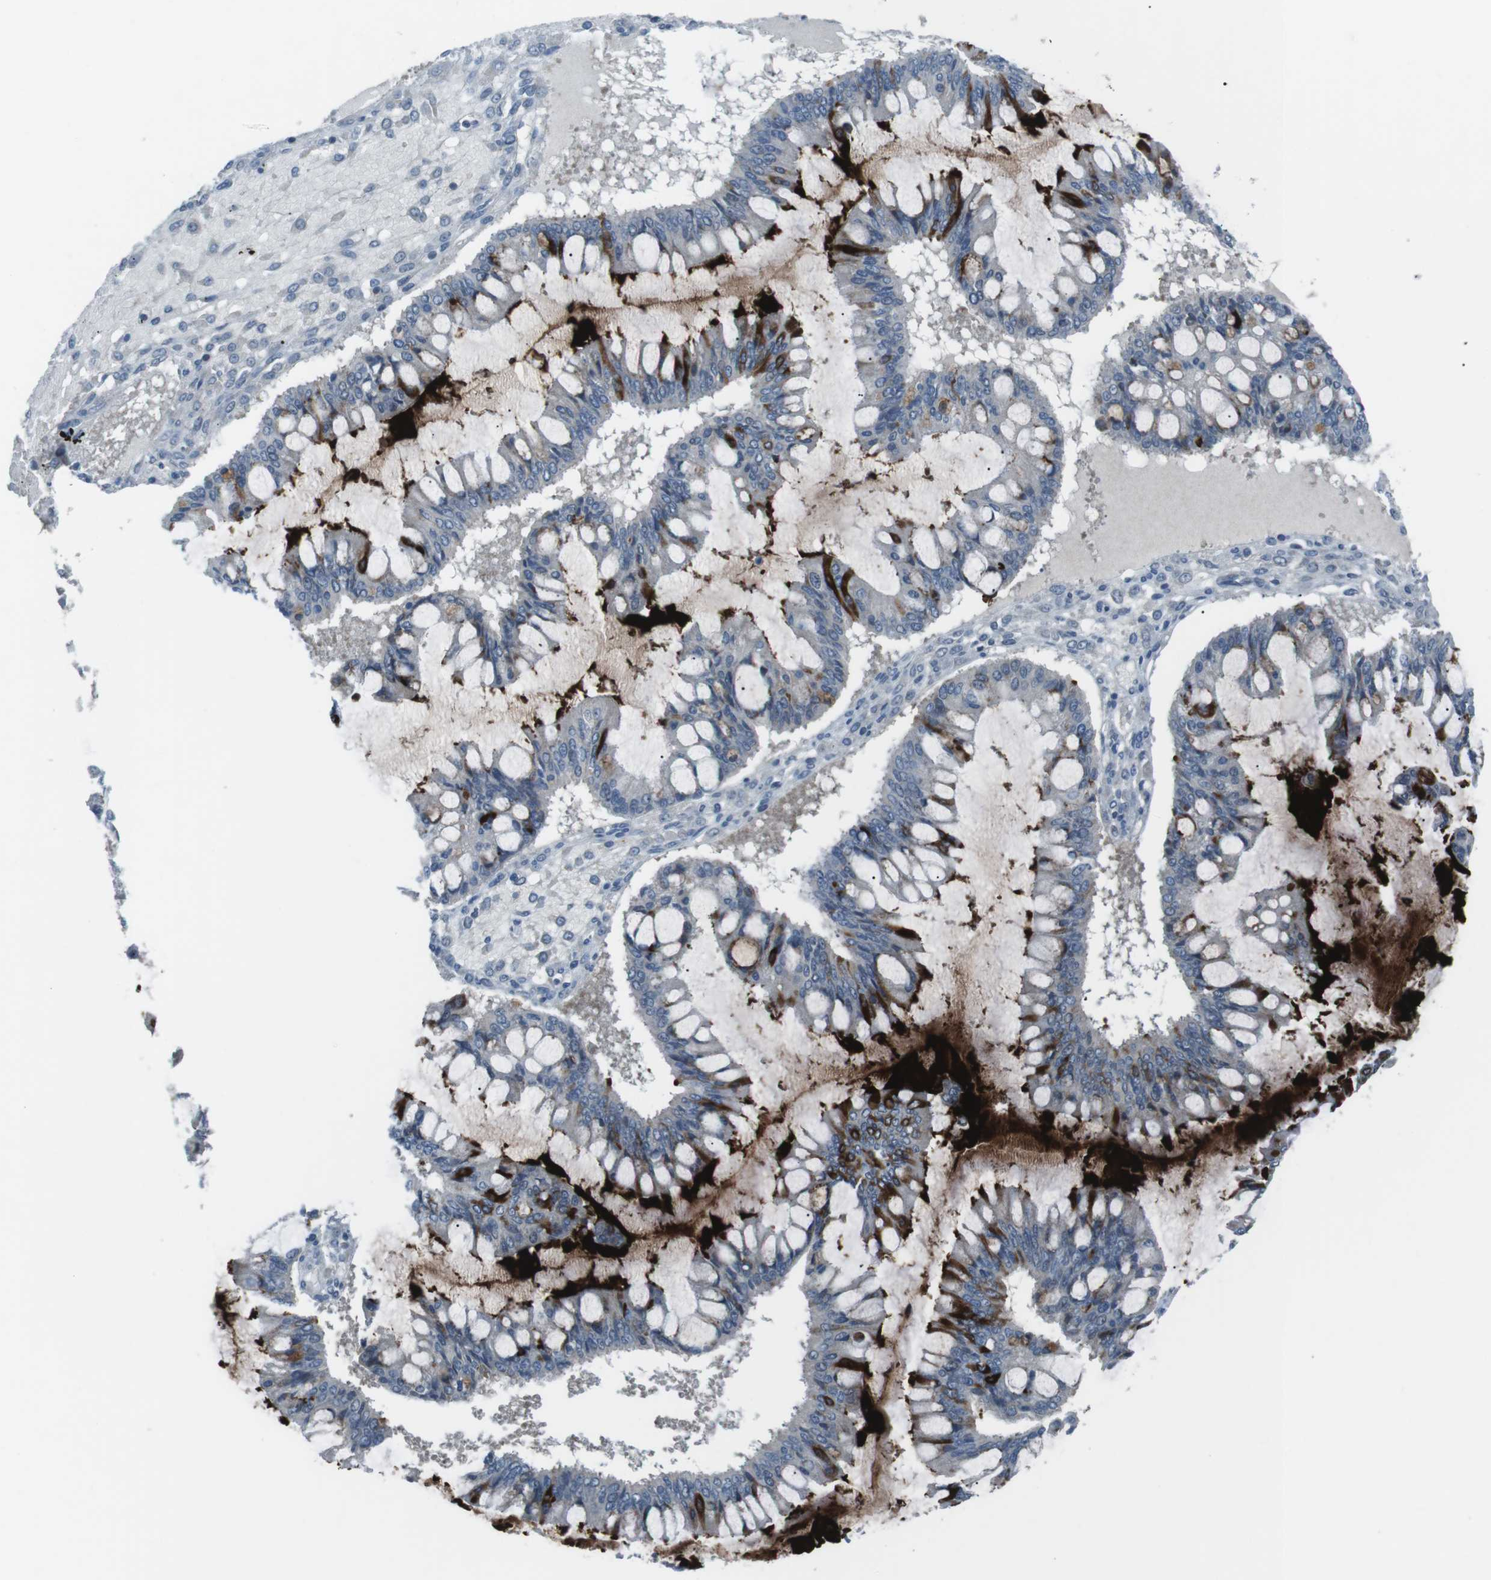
{"staining": {"intensity": "strong", "quantity": "<25%", "location": "cytoplasmic/membranous"}, "tissue": "ovarian cancer", "cell_type": "Tumor cells", "image_type": "cancer", "snomed": [{"axis": "morphology", "description": "Cystadenocarcinoma, mucinous, NOS"}, {"axis": "topography", "description": "Ovary"}], "caption": "This micrograph exhibits immunohistochemistry staining of human ovarian cancer, with medium strong cytoplasmic/membranous positivity in approximately <25% of tumor cells.", "gene": "FCRLA", "patient": {"sex": "female", "age": 73}}